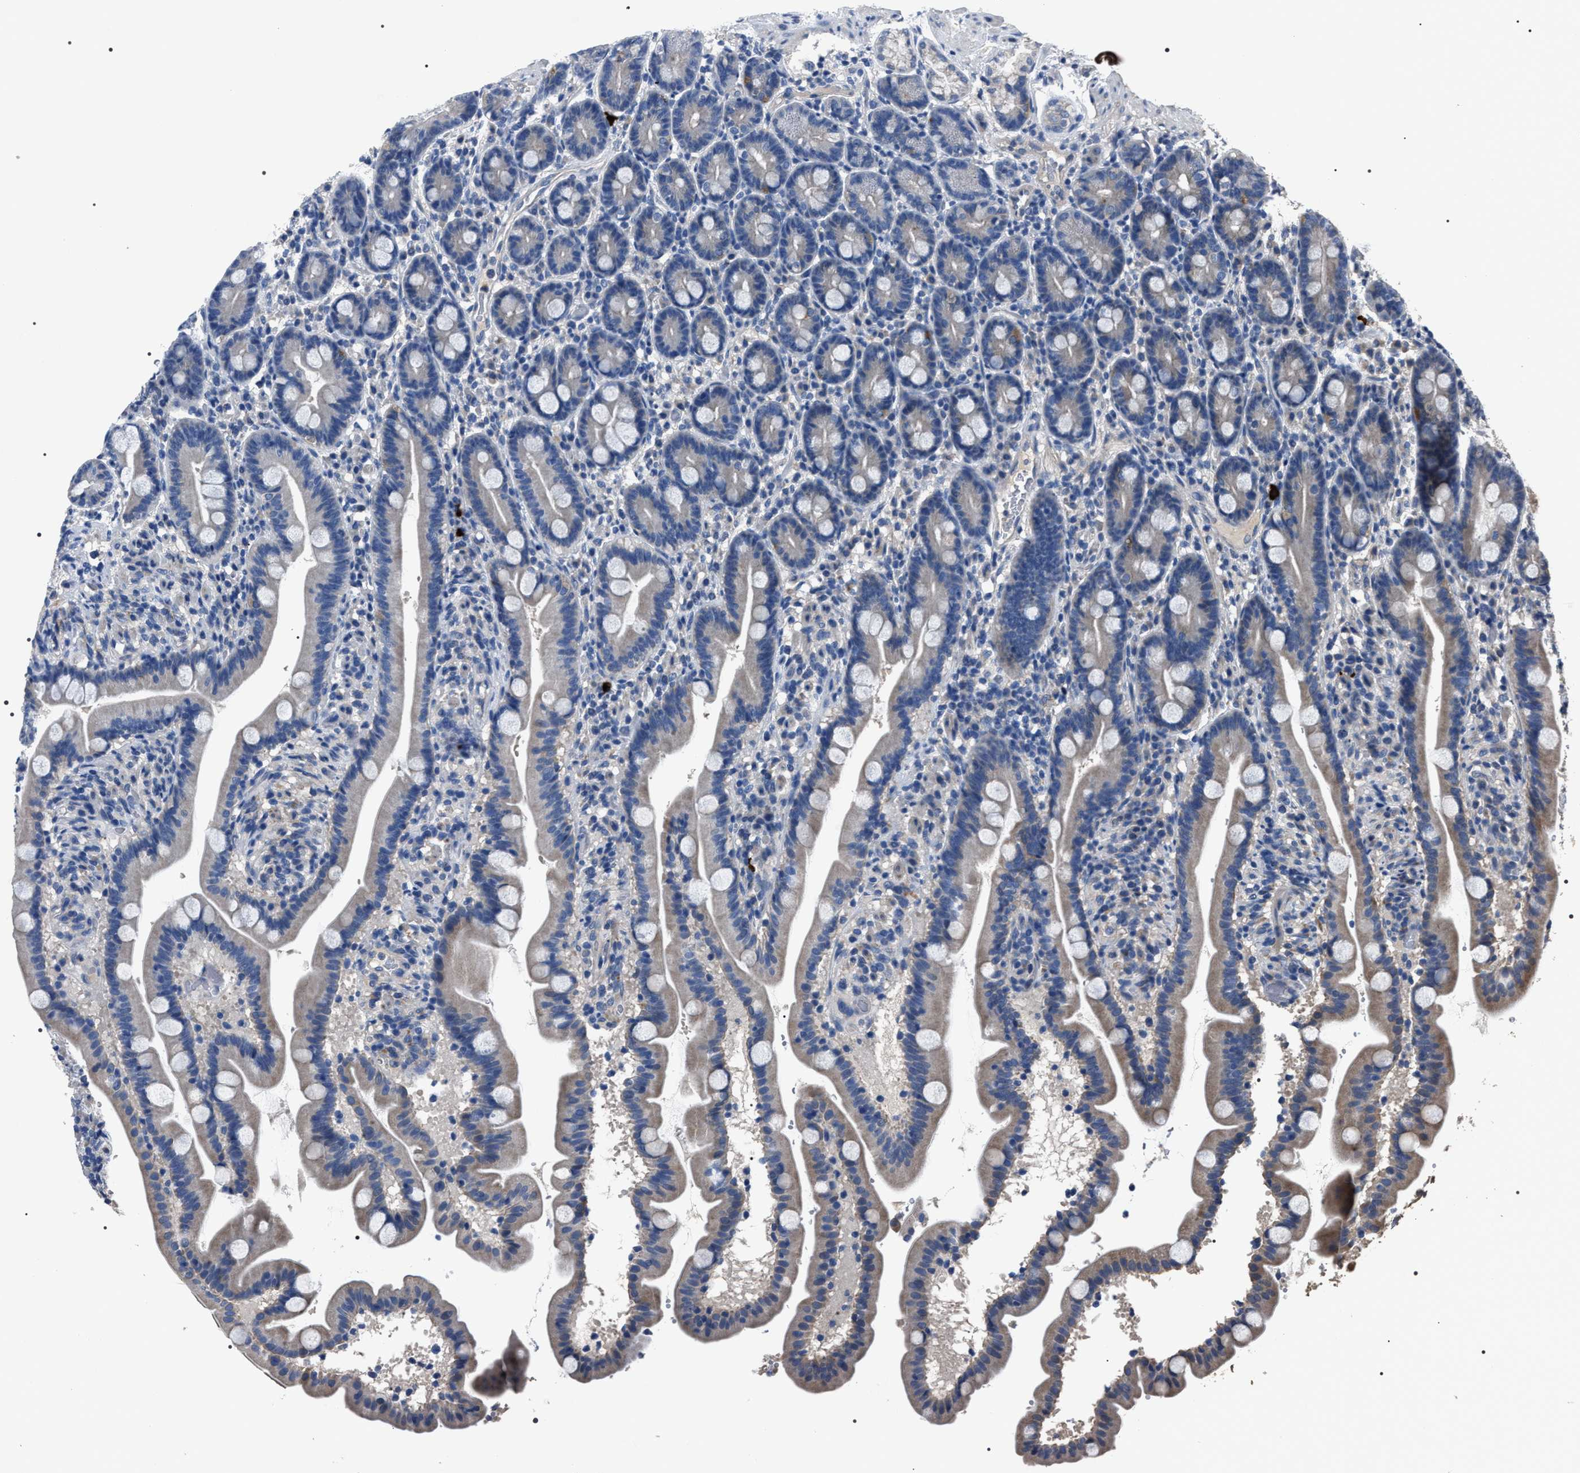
{"staining": {"intensity": "negative", "quantity": "none", "location": "none"}, "tissue": "duodenum", "cell_type": "Glandular cells", "image_type": "normal", "snomed": [{"axis": "morphology", "description": "Normal tissue, NOS"}, {"axis": "topography", "description": "Duodenum"}], "caption": "High power microscopy histopathology image of an immunohistochemistry (IHC) micrograph of normal duodenum, revealing no significant positivity in glandular cells. (DAB (3,3'-diaminobenzidine) immunohistochemistry (IHC) visualized using brightfield microscopy, high magnification).", "gene": "TRIM54", "patient": {"sex": "male", "age": 54}}